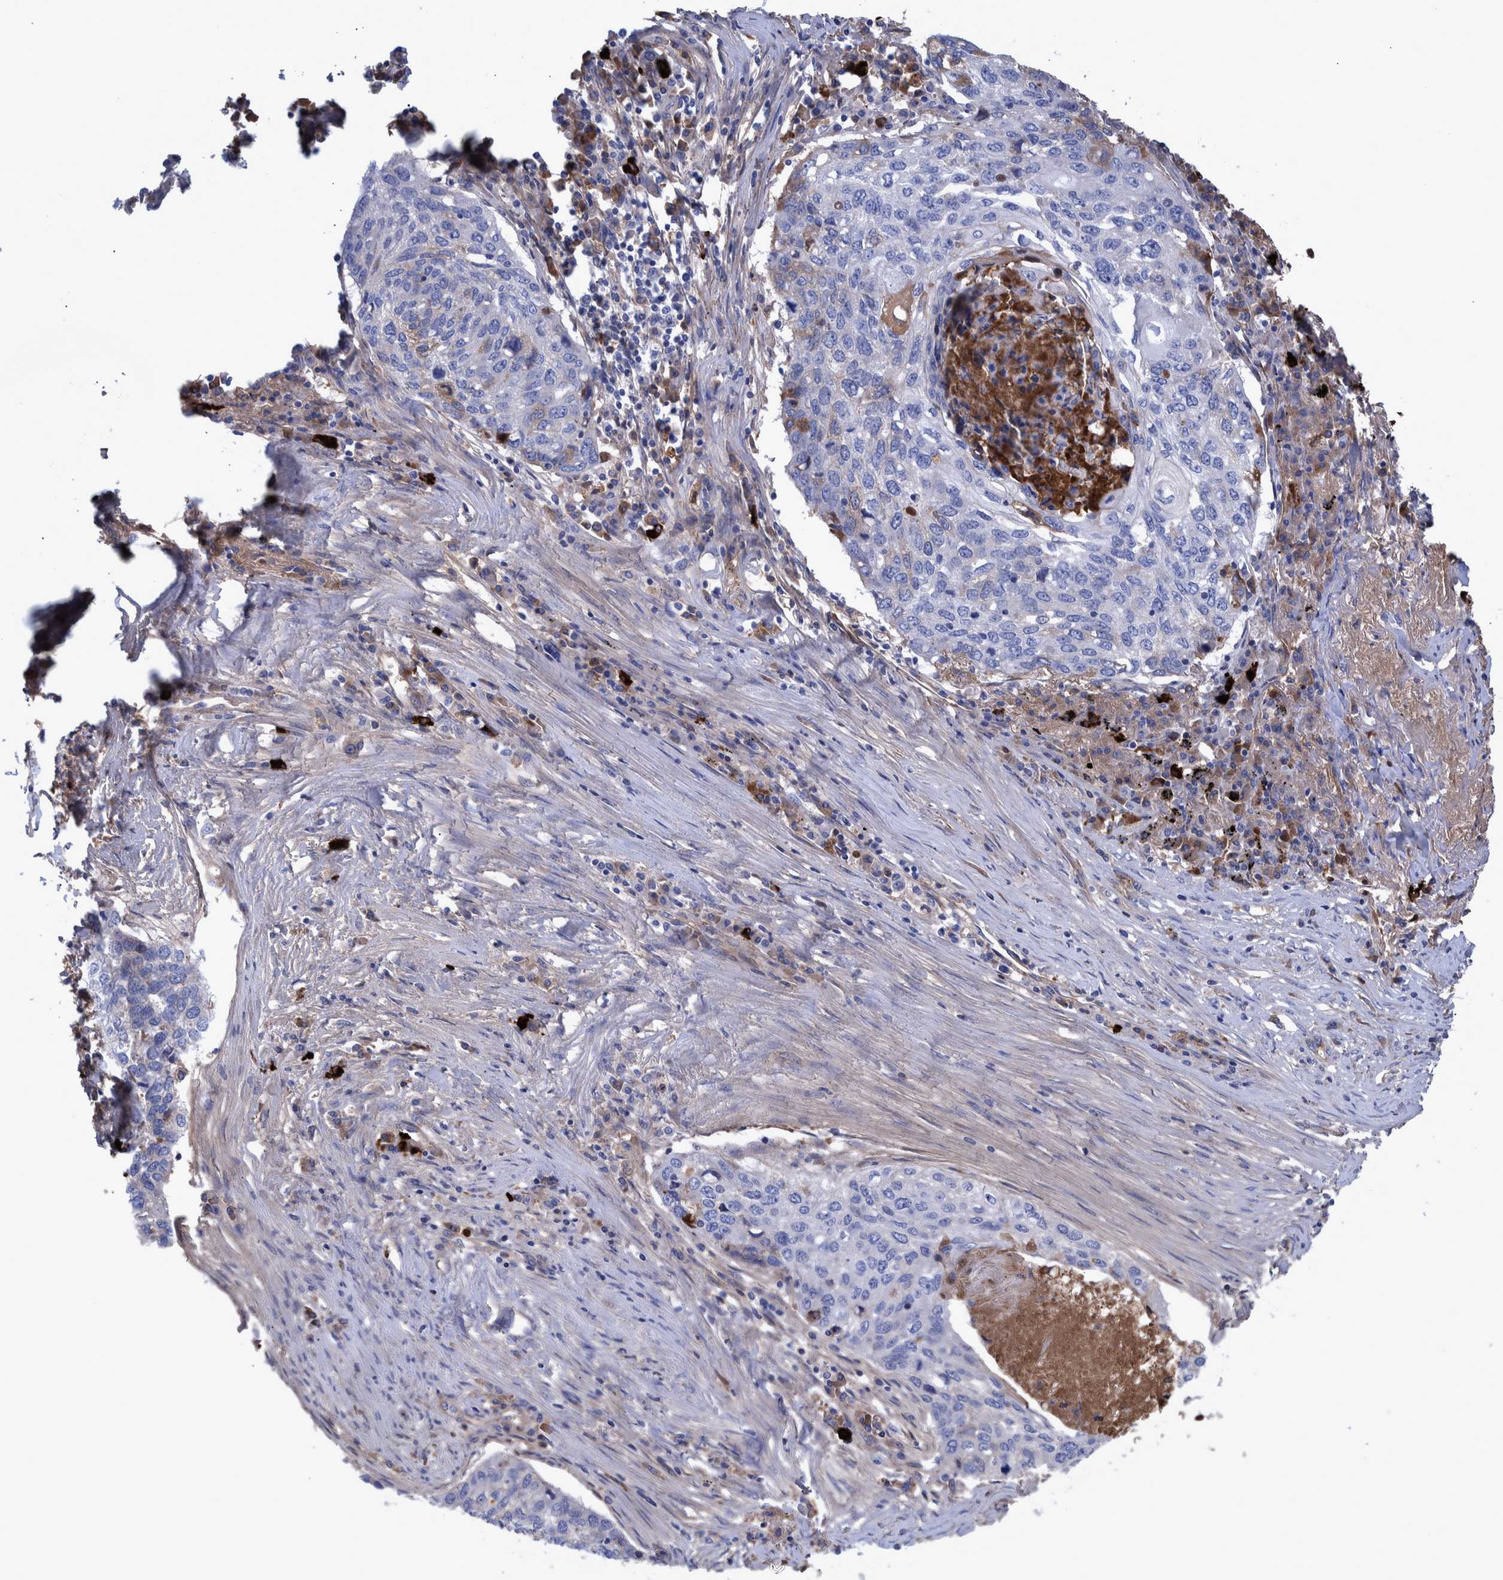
{"staining": {"intensity": "negative", "quantity": "none", "location": "none"}, "tissue": "lung cancer", "cell_type": "Tumor cells", "image_type": "cancer", "snomed": [{"axis": "morphology", "description": "Squamous cell carcinoma, NOS"}, {"axis": "topography", "description": "Lung"}], "caption": "Lung cancer was stained to show a protein in brown. There is no significant positivity in tumor cells.", "gene": "DLL4", "patient": {"sex": "female", "age": 63}}